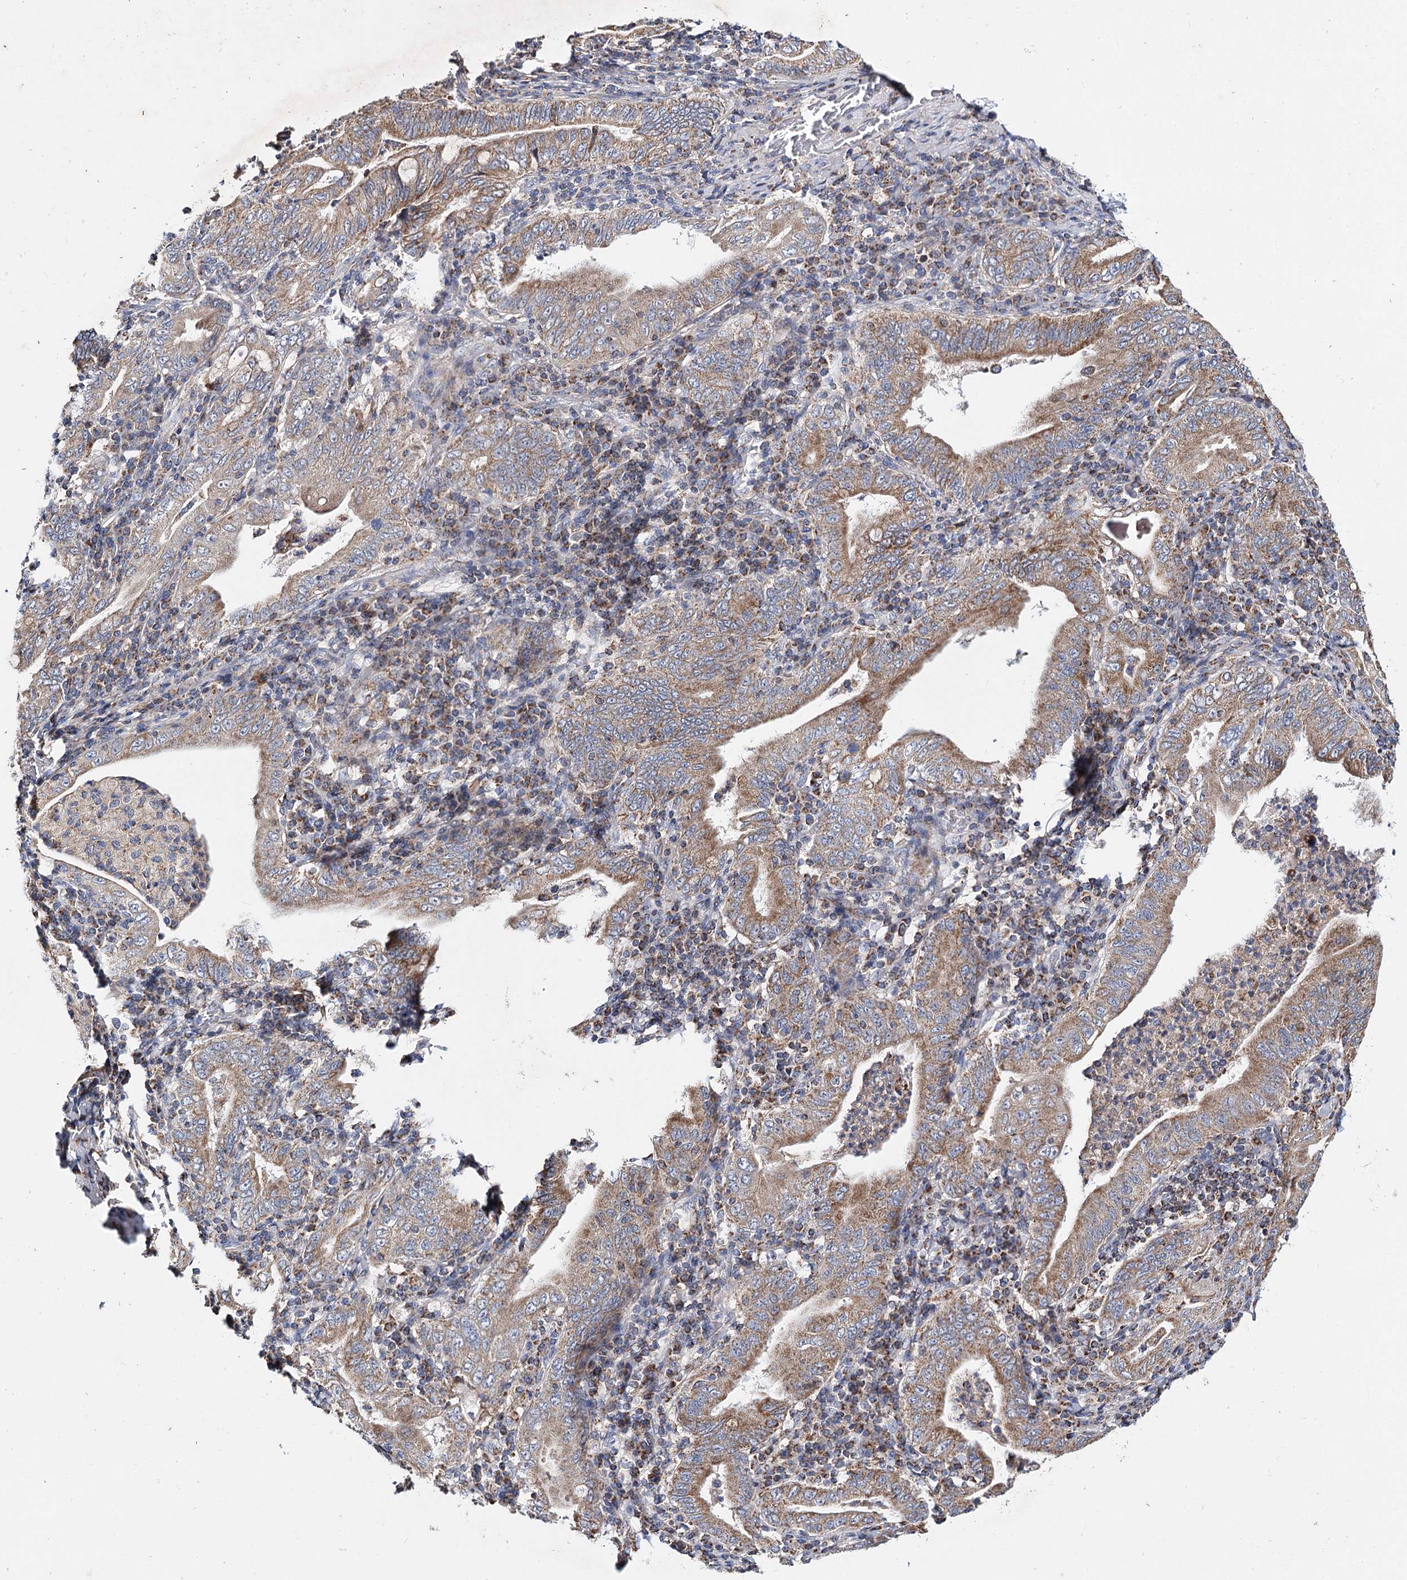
{"staining": {"intensity": "moderate", "quantity": ">75%", "location": "cytoplasmic/membranous"}, "tissue": "stomach cancer", "cell_type": "Tumor cells", "image_type": "cancer", "snomed": [{"axis": "morphology", "description": "Normal tissue, NOS"}, {"axis": "morphology", "description": "Adenocarcinoma, NOS"}, {"axis": "topography", "description": "Esophagus"}, {"axis": "topography", "description": "Stomach, upper"}, {"axis": "topography", "description": "Peripheral nerve tissue"}], "caption": "High-power microscopy captured an IHC histopathology image of stomach cancer, revealing moderate cytoplasmic/membranous expression in about >75% of tumor cells. (Brightfield microscopy of DAB IHC at high magnification).", "gene": "CFAP46", "patient": {"sex": "male", "age": 62}}